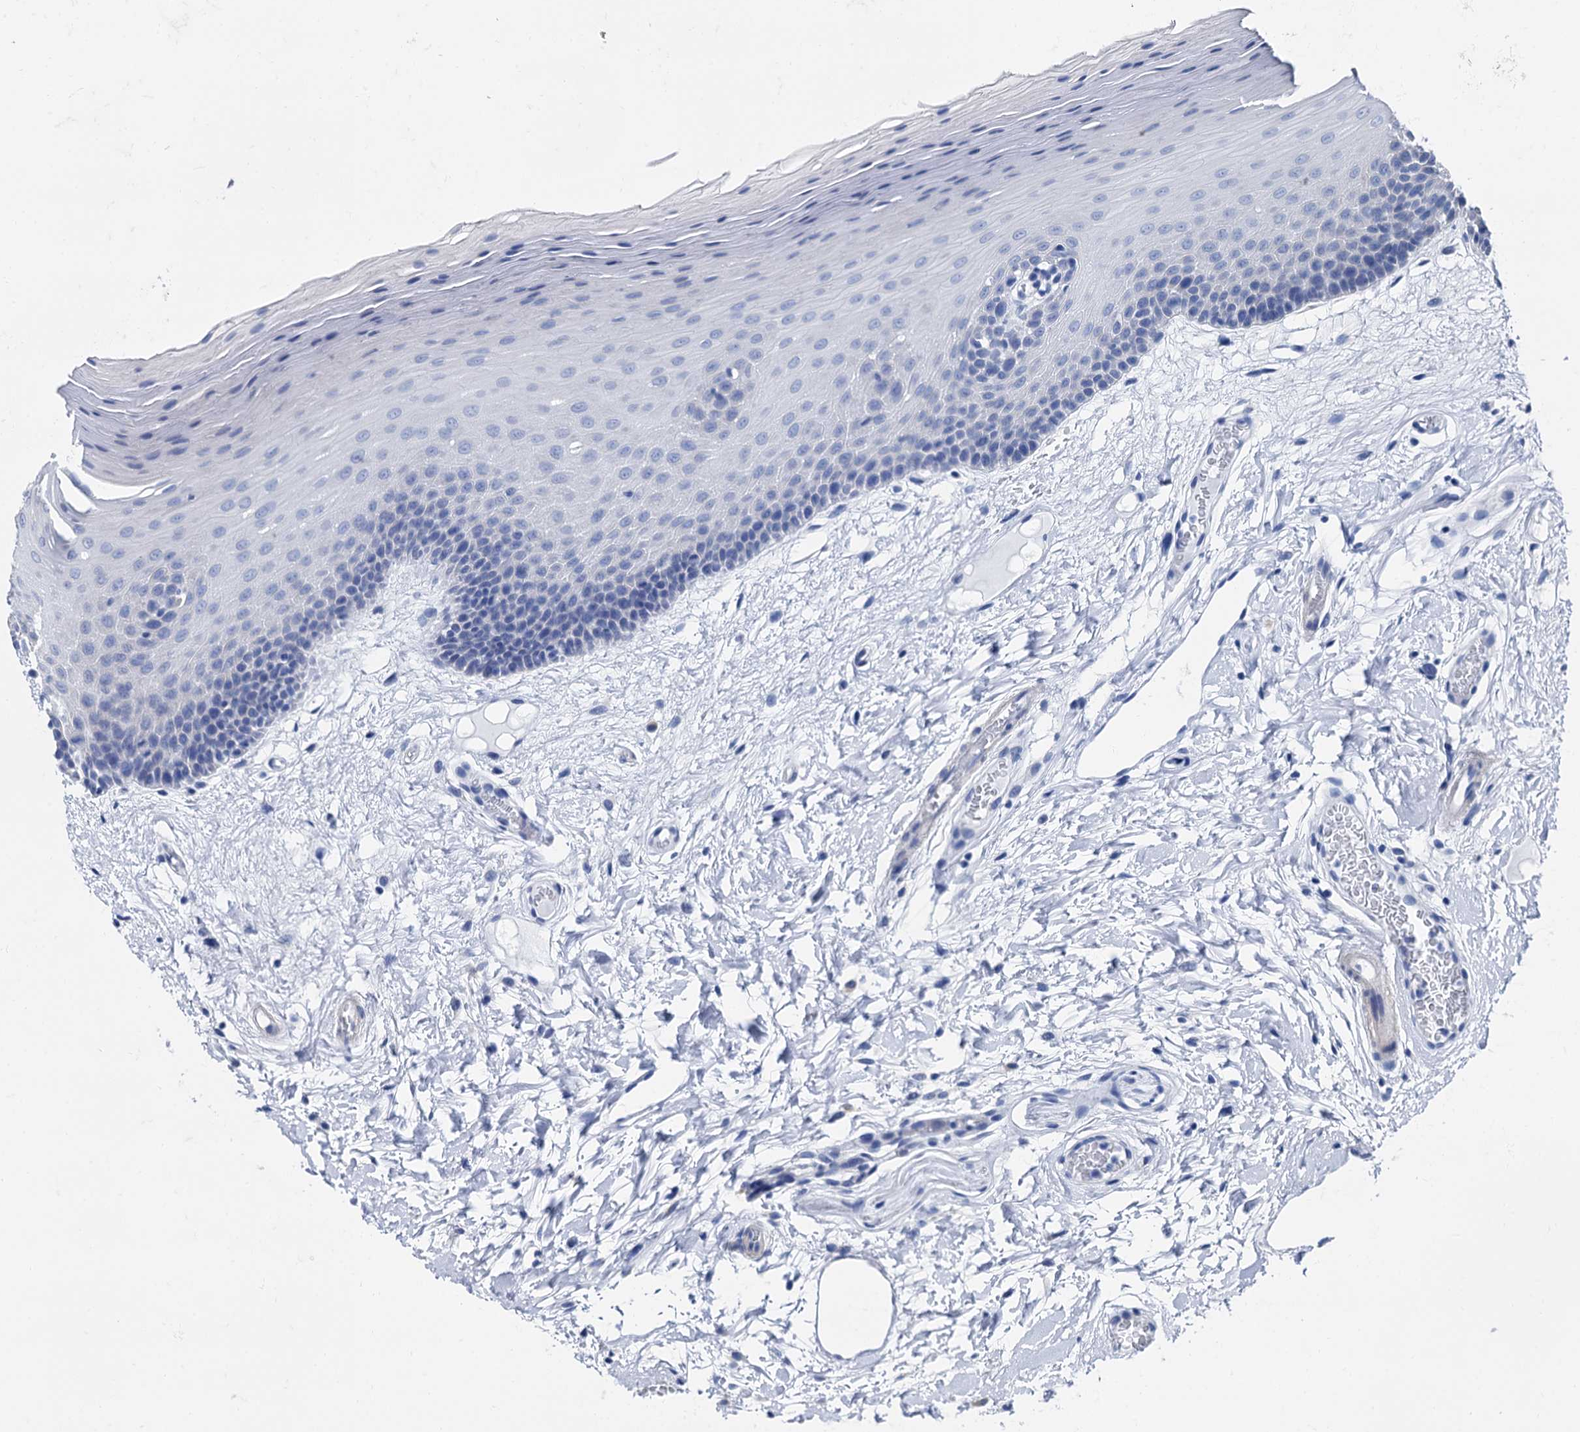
{"staining": {"intensity": "negative", "quantity": "none", "location": "none"}, "tissue": "oral mucosa", "cell_type": "Squamous epithelial cells", "image_type": "normal", "snomed": [{"axis": "morphology", "description": "Normal tissue, NOS"}, {"axis": "topography", "description": "Oral tissue"}, {"axis": "topography", "description": "Tounge, NOS"}], "caption": "High magnification brightfield microscopy of benign oral mucosa stained with DAB (brown) and counterstained with hematoxylin (blue): squamous epithelial cells show no significant expression. Brightfield microscopy of immunohistochemistry (IHC) stained with DAB (3,3'-diaminobenzidine) (brown) and hematoxylin (blue), captured at high magnification.", "gene": "FOXR2", "patient": {"sex": "male", "age": 47}}